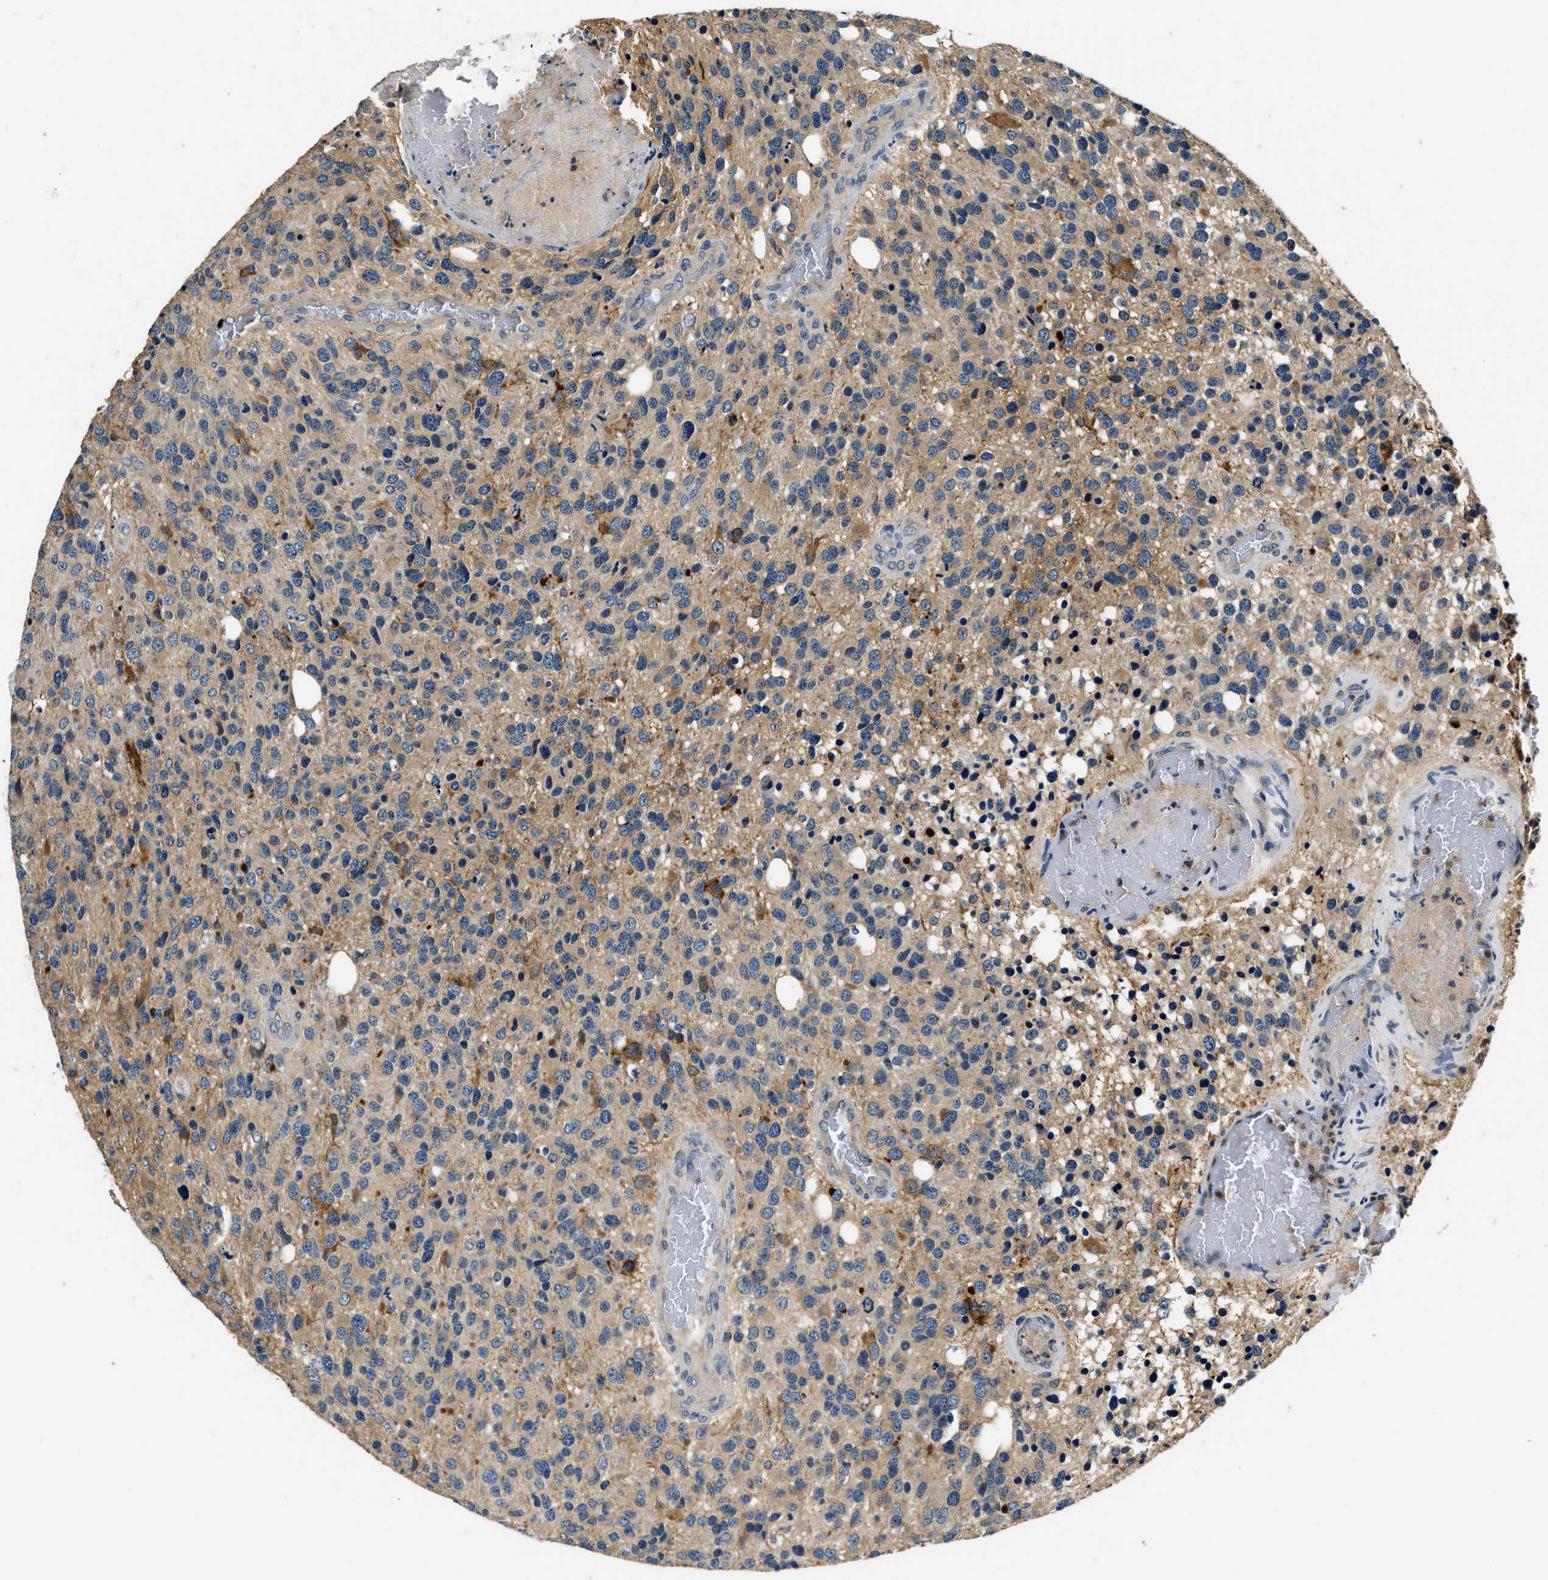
{"staining": {"intensity": "moderate", "quantity": "25%-75%", "location": "cytoplasmic/membranous"}, "tissue": "glioma", "cell_type": "Tumor cells", "image_type": "cancer", "snomed": [{"axis": "morphology", "description": "Glioma, malignant, High grade"}, {"axis": "topography", "description": "Brain"}], "caption": "The immunohistochemical stain highlights moderate cytoplasmic/membranous positivity in tumor cells of glioma tissue. (Stains: DAB in brown, nuclei in blue, Microscopy: brightfield microscopy at high magnification).", "gene": "RESF1", "patient": {"sex": "female", "age": 58}}